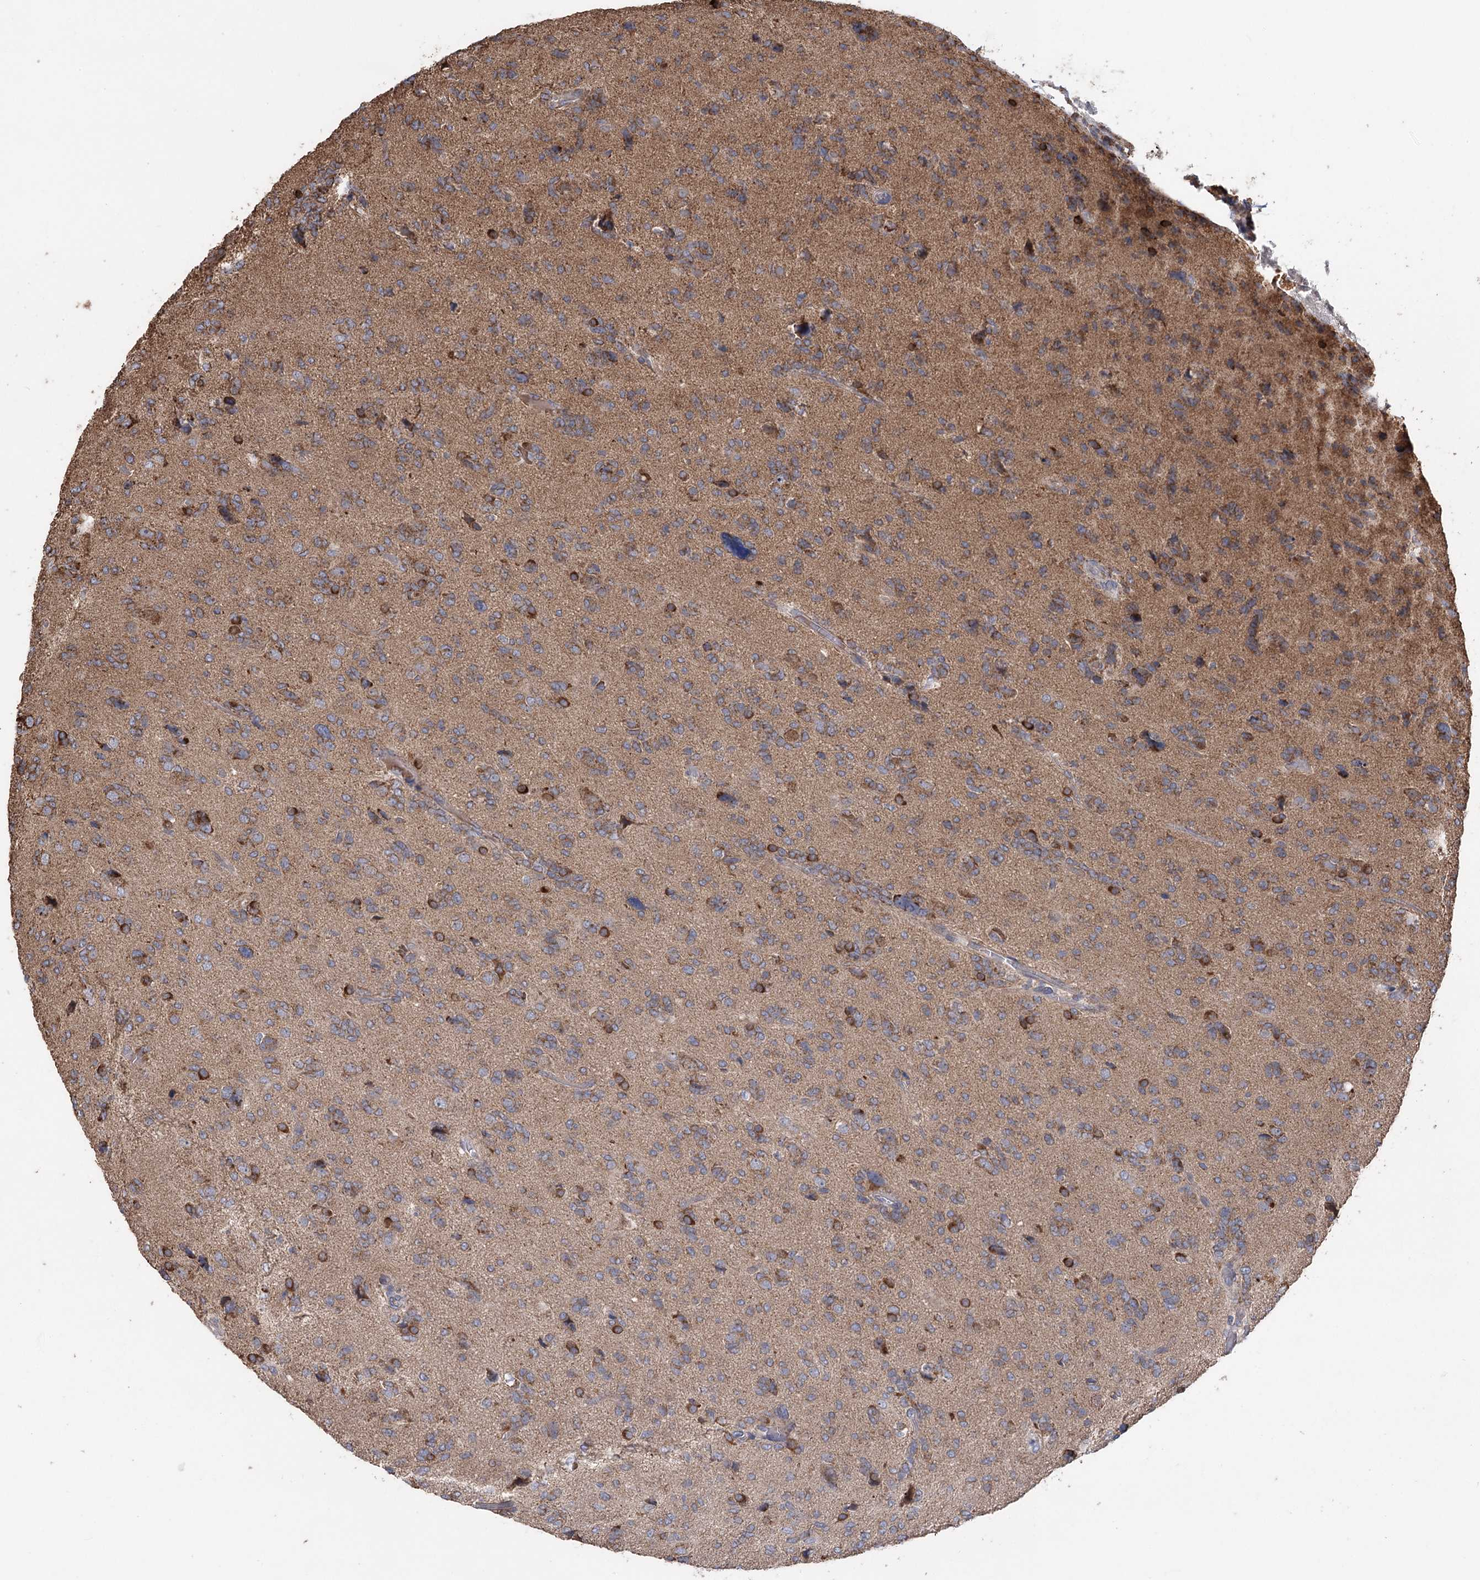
{"staining": {"intensity": "strong", "quantity": "25%-75%", "location": "cytoplasmic/membranous"}, "tissue": "glioma", "cell_type": "Tumor cells", "image_type": "cancer", "snomed": [{"axis": "morphology", "description": "Glioma, malignant, High grade"}, {"axis": "topography", "description": "Brain"}], "caption": "Immunohistochemical staining of human malignant glioma (high-grade) shows high levels of strong cytoplasmic/membranous expression in about 25%-75% of tumor cells. (DAB = brown stain, brightfield microscopy at high magnification).", "gene": "RWDD4", "patient": {"sex": "female", "age": 59}}